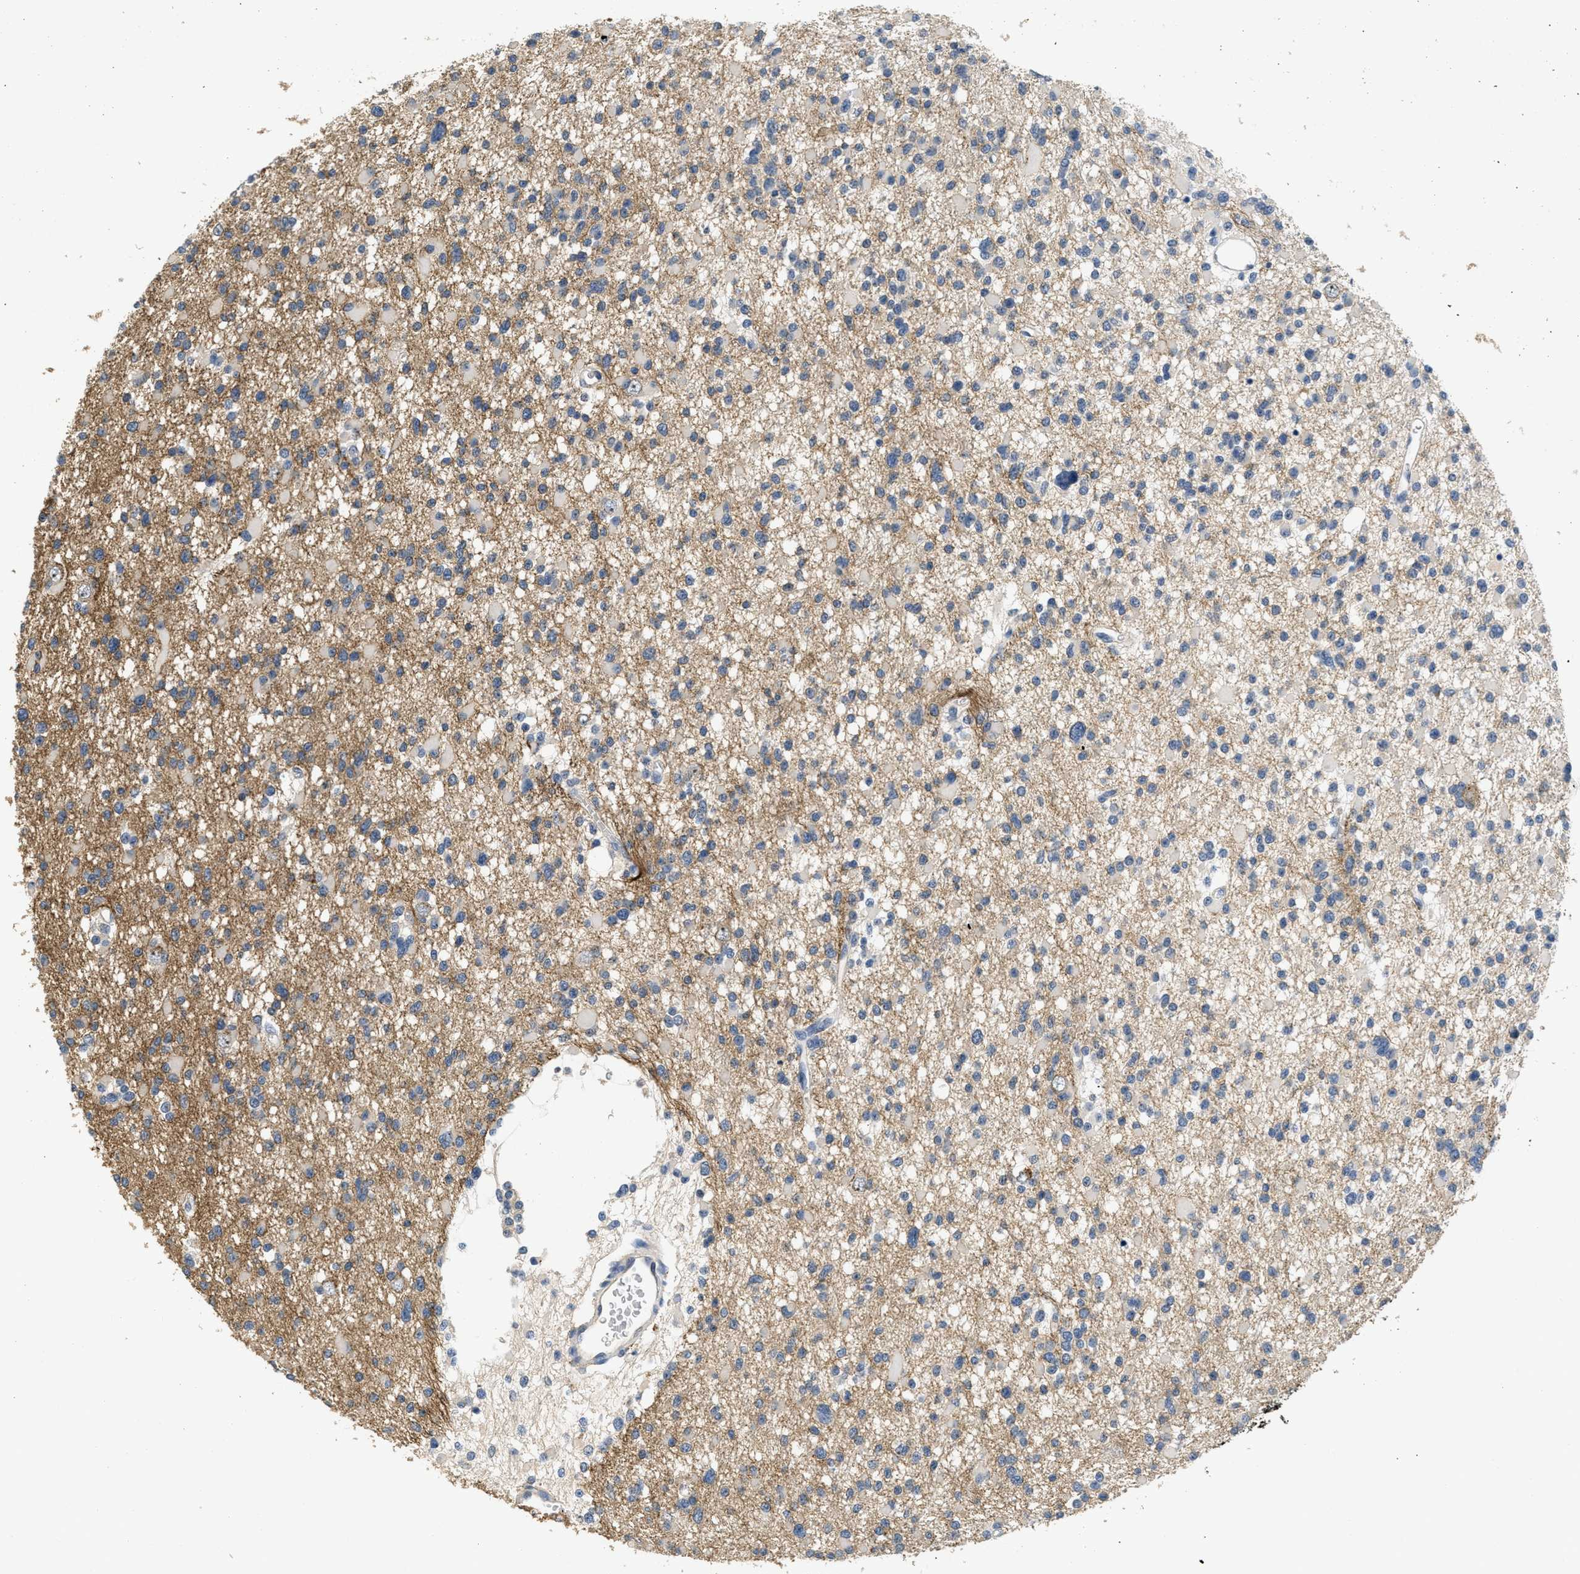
{"staining": {"intensity": "weak", "quantity": "25%-75%", "location": "cytoplasmic/membranous"}, "tissue": "glioma", "cell_type": "Tumor cells", "image_type": "cancer", "snomed": [{"axis": "morphology", "description": "Glioma, malignant, Low grade"}, {"axis": "topography", "description": "Brain"}], "caption": "IHC photomicrograph of neoplastic tissue: human glioma stained using immunohistochemistry reveals low levels of weak protein expression localized specifically in the cytoplasmic/membranous of tumor cells, appearing as a cytoplasmic/membranous brown color.", "gene": "OSMR", "patient": {"sex": "female", "age": 22}}